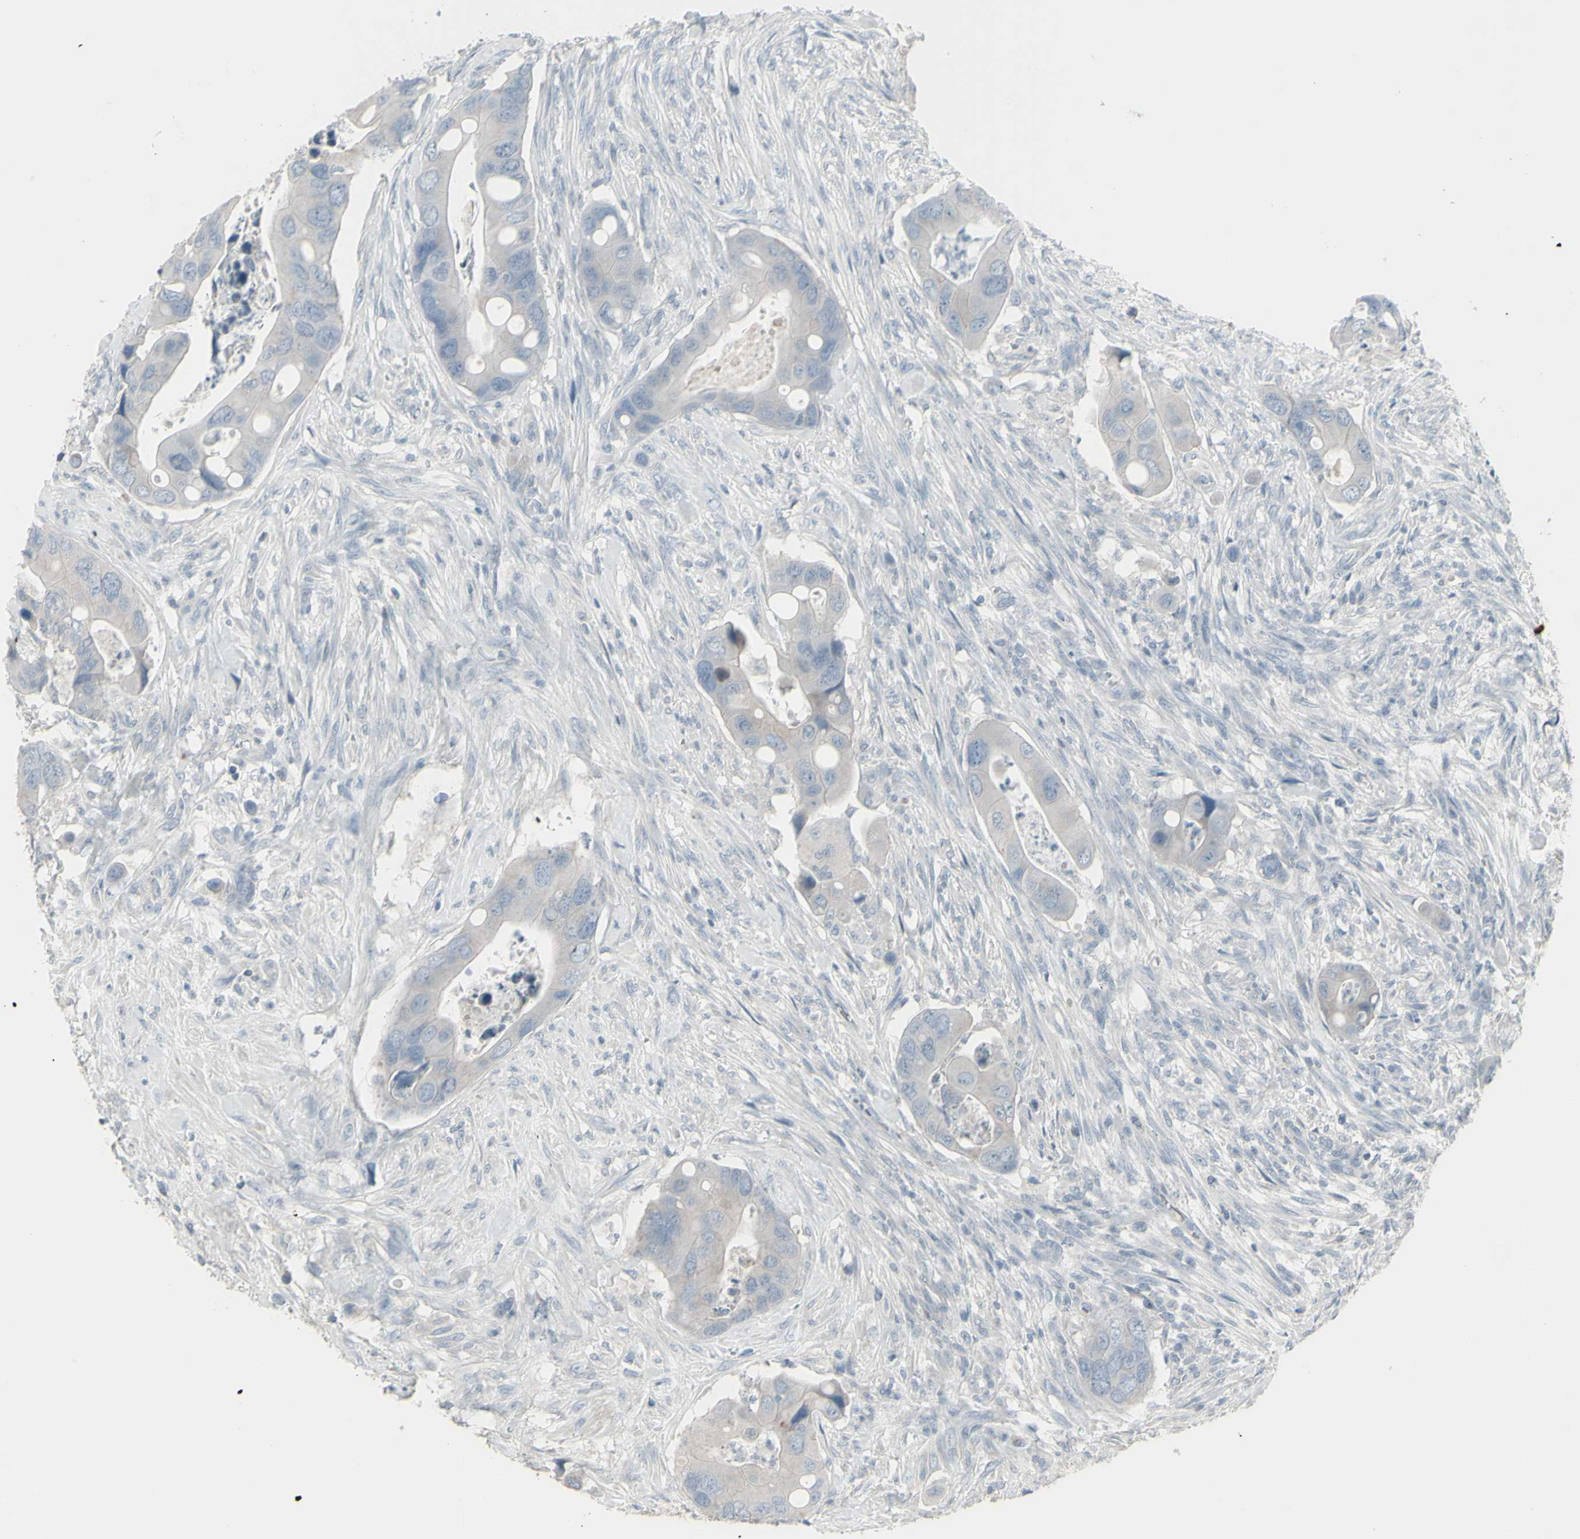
{"staining": {"intensity": "weak", "quantity": "<25%", "location": "cytoplasmic/membranous"}, "tissue": "colorectal cancer", "cell_type": "Tumor cells", "image_type": "cancer", "snomed": [{"axis": "morphology", "description": "Adenocarcinoma, NOS"}, {"axis": "topography", "description": "Rectum"}], "caption": "A photomicrograph of colorectal cancer (adenocarcinoma) stained for a protein reveals no brown staining in tumor cells.", "gene": "CD79B", "patient": {"sex": "female", "age": 57}}